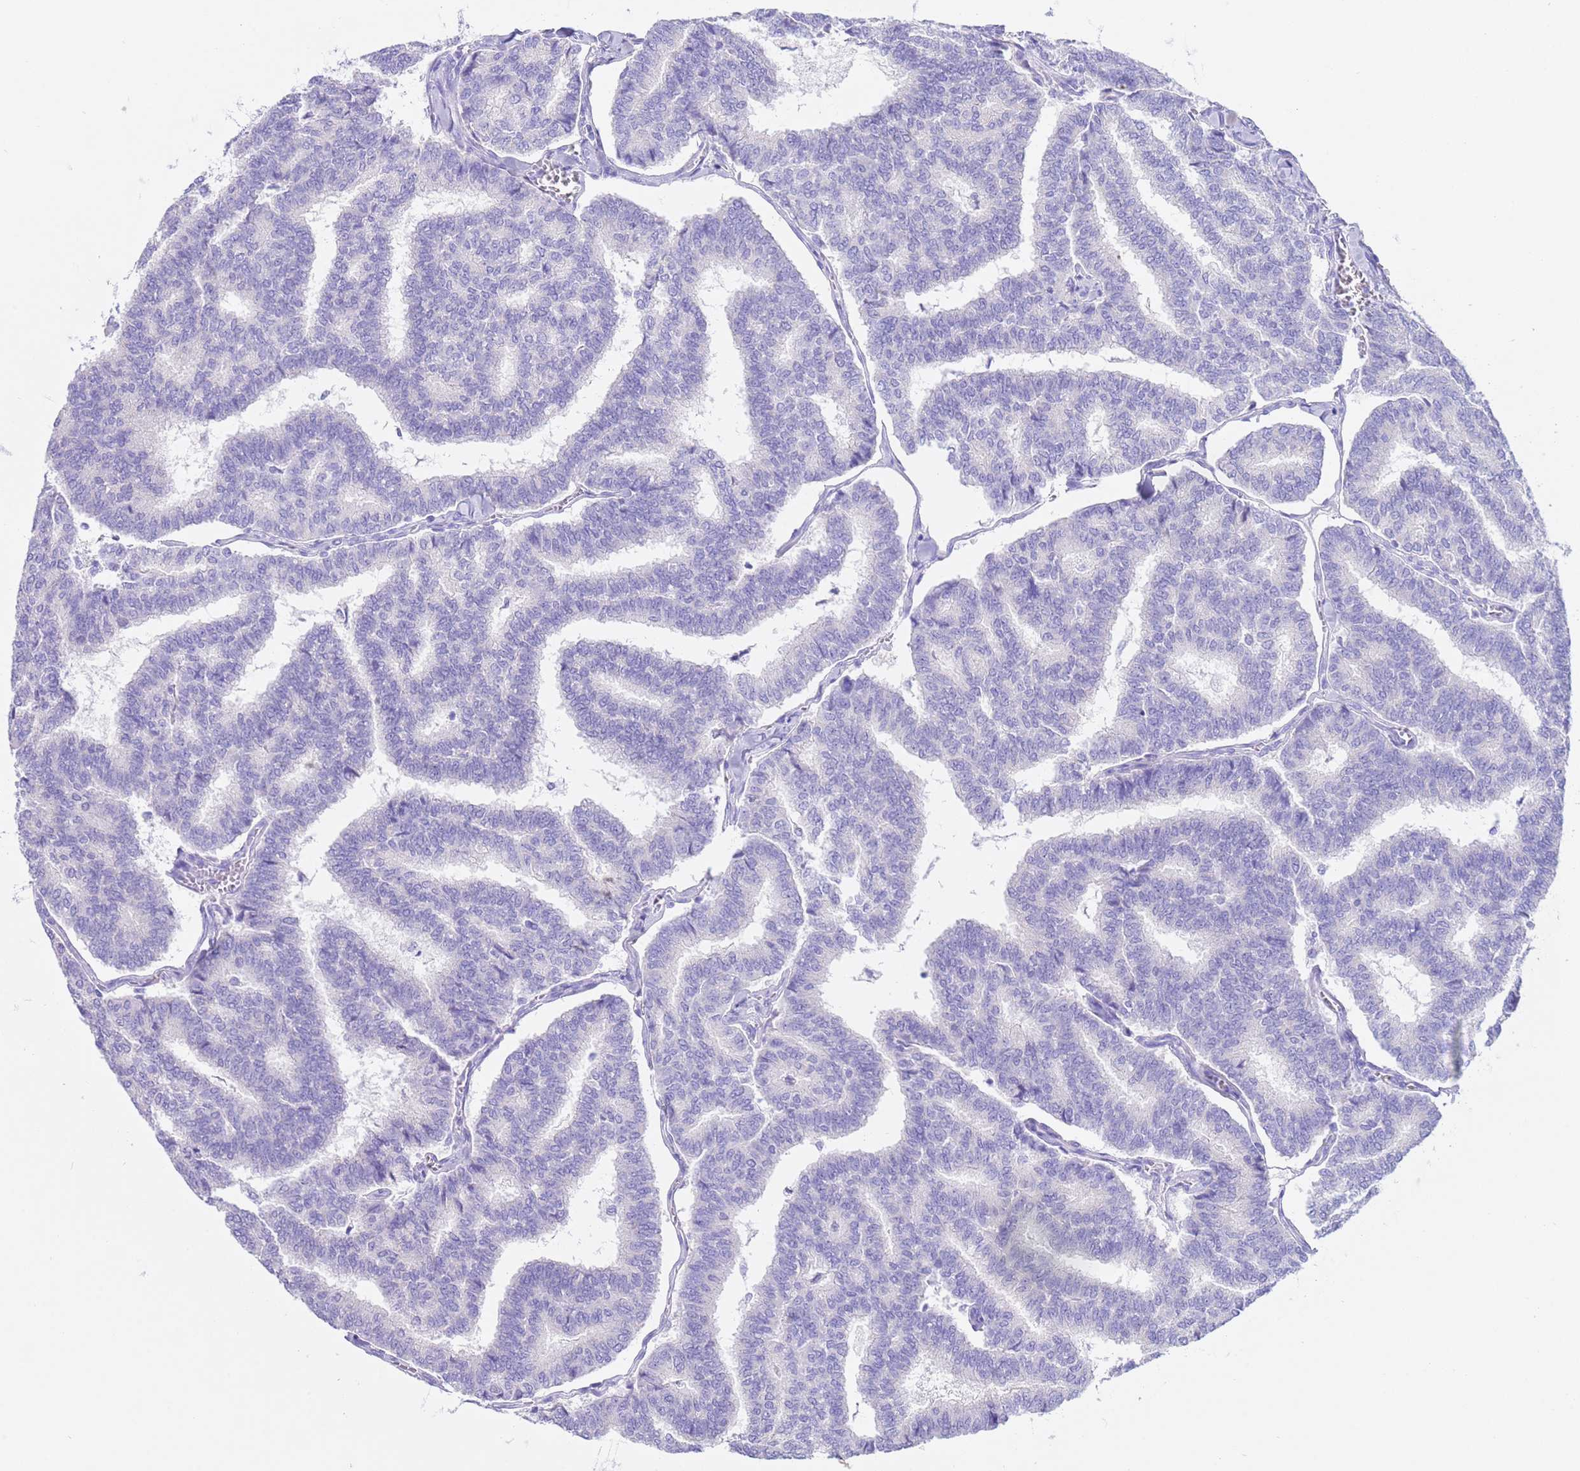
{"staining": {"intensity": "negative", "quantity": "none", "location": "none"}, "tissue": "thyroid cancer", "cell_type": "Tumor cells", "image_type": "cancer", "snomed": [{"axis": "morphology", "description": "Papillary adenocarcinoma, NOS"}, {"axis": "topography", "description": "Thyroid gland"}], "caption": "High magnification brightfield microscopy of thyroid papillary adenocarcinoma stained with DAB (3,3'-diaminobenzidine) (brown) and counterstained with hematoxylin (blue): tumor cells show no significant positivity.", "gene": "CPB1", "patient": {"sex": "female", "age": 35}}